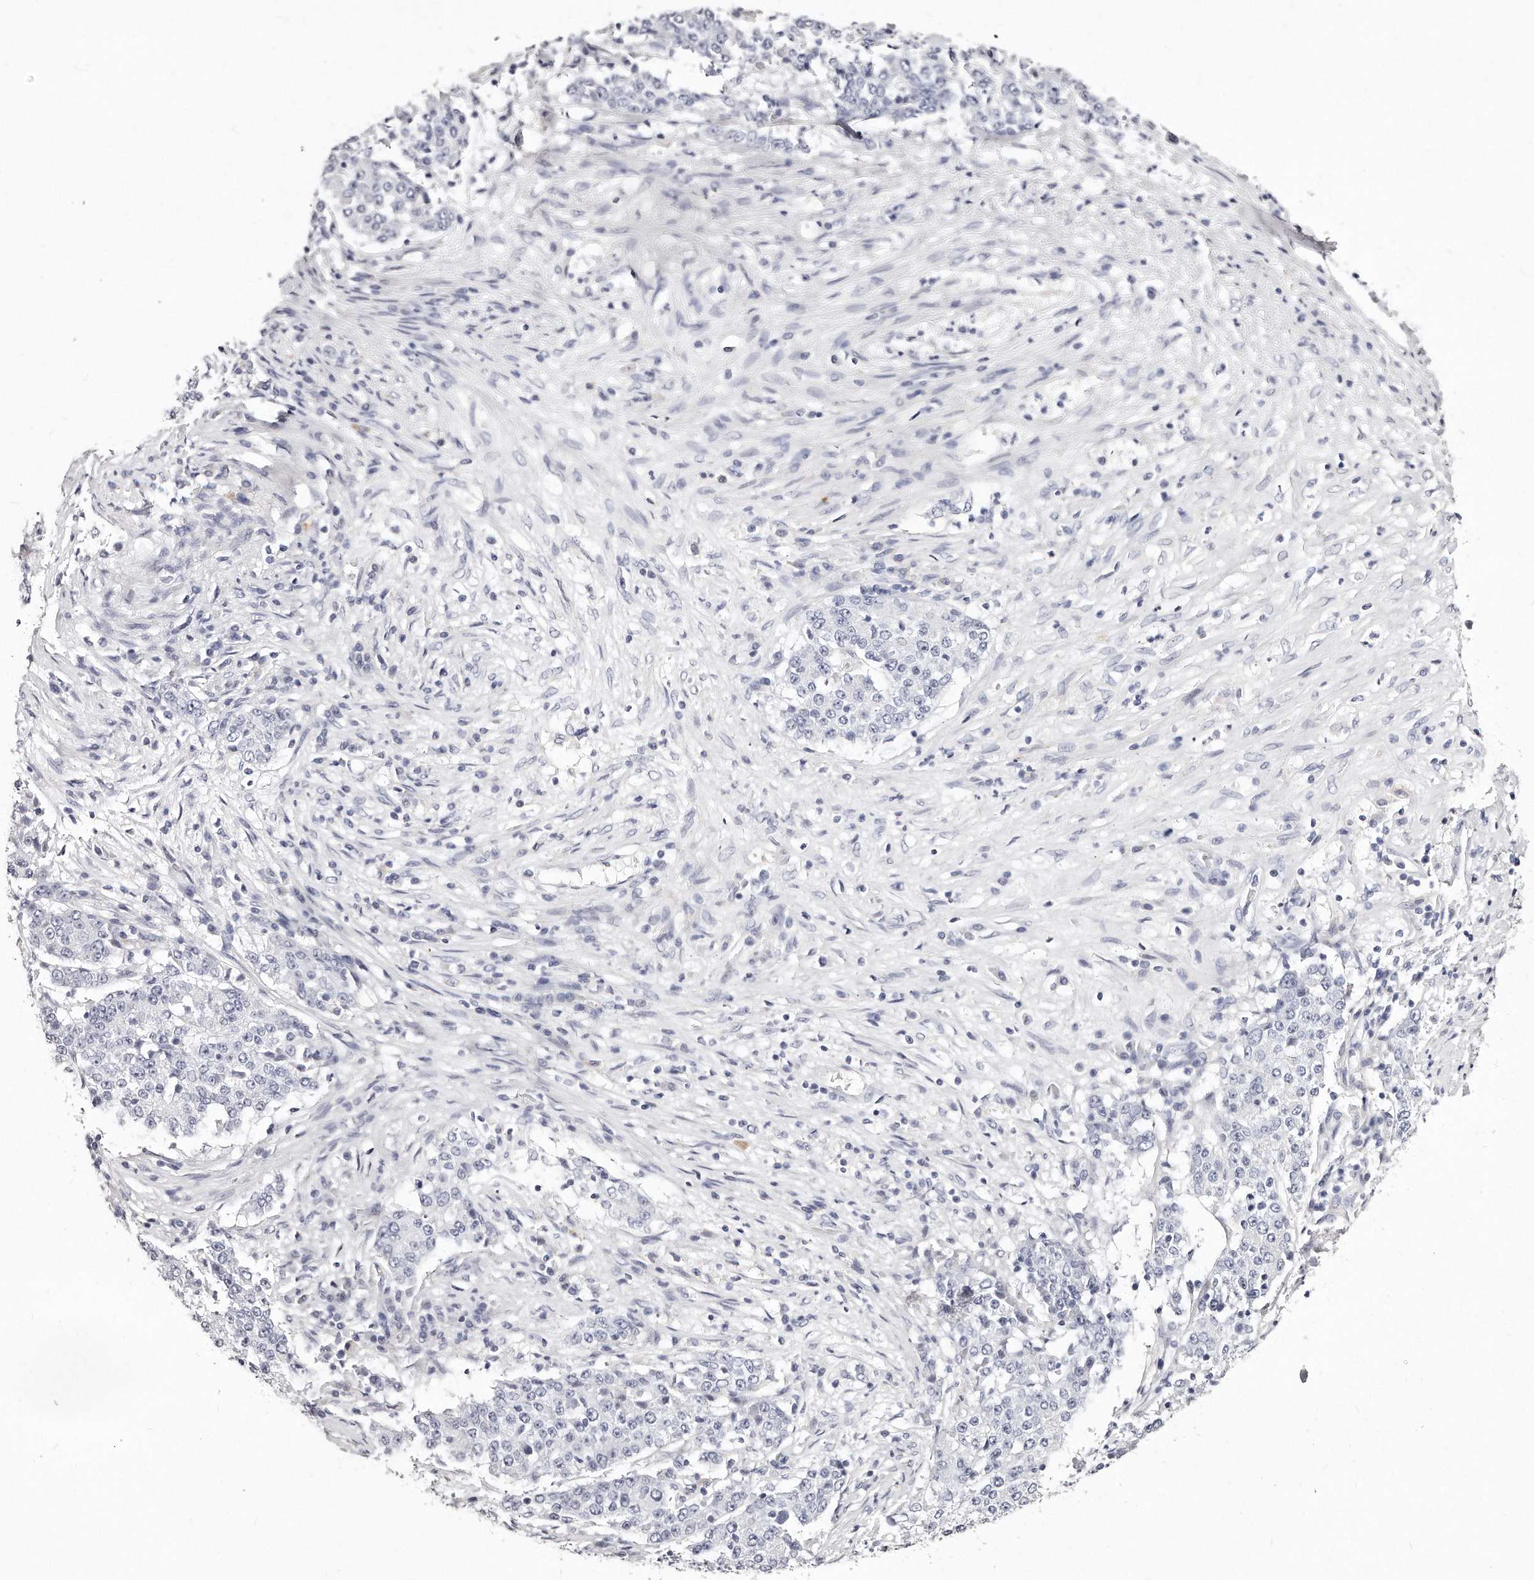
{"staining": {"intensity": "negative", "quantity": "none", "location": "none"}, "tissue": "stomach cancer", "cell_type": "Tumor cells", "image_type": "cancer", "snomed": [{"axis": "morphology", "description": "Adenocarcinoma, NOS"}, {"axis": "topography", "description": "Stomach"}], "caption": "Tumor cells are negative for brown protein staining in stomach cancer. Brightfield microscopy of IHC stained with DAB (3,3'-diaminobenzidine) (brown) and hematoxylin (blue), captured at high magnification.", "gene": "GDA", "patient": {"sex": "male", "age": 59}}